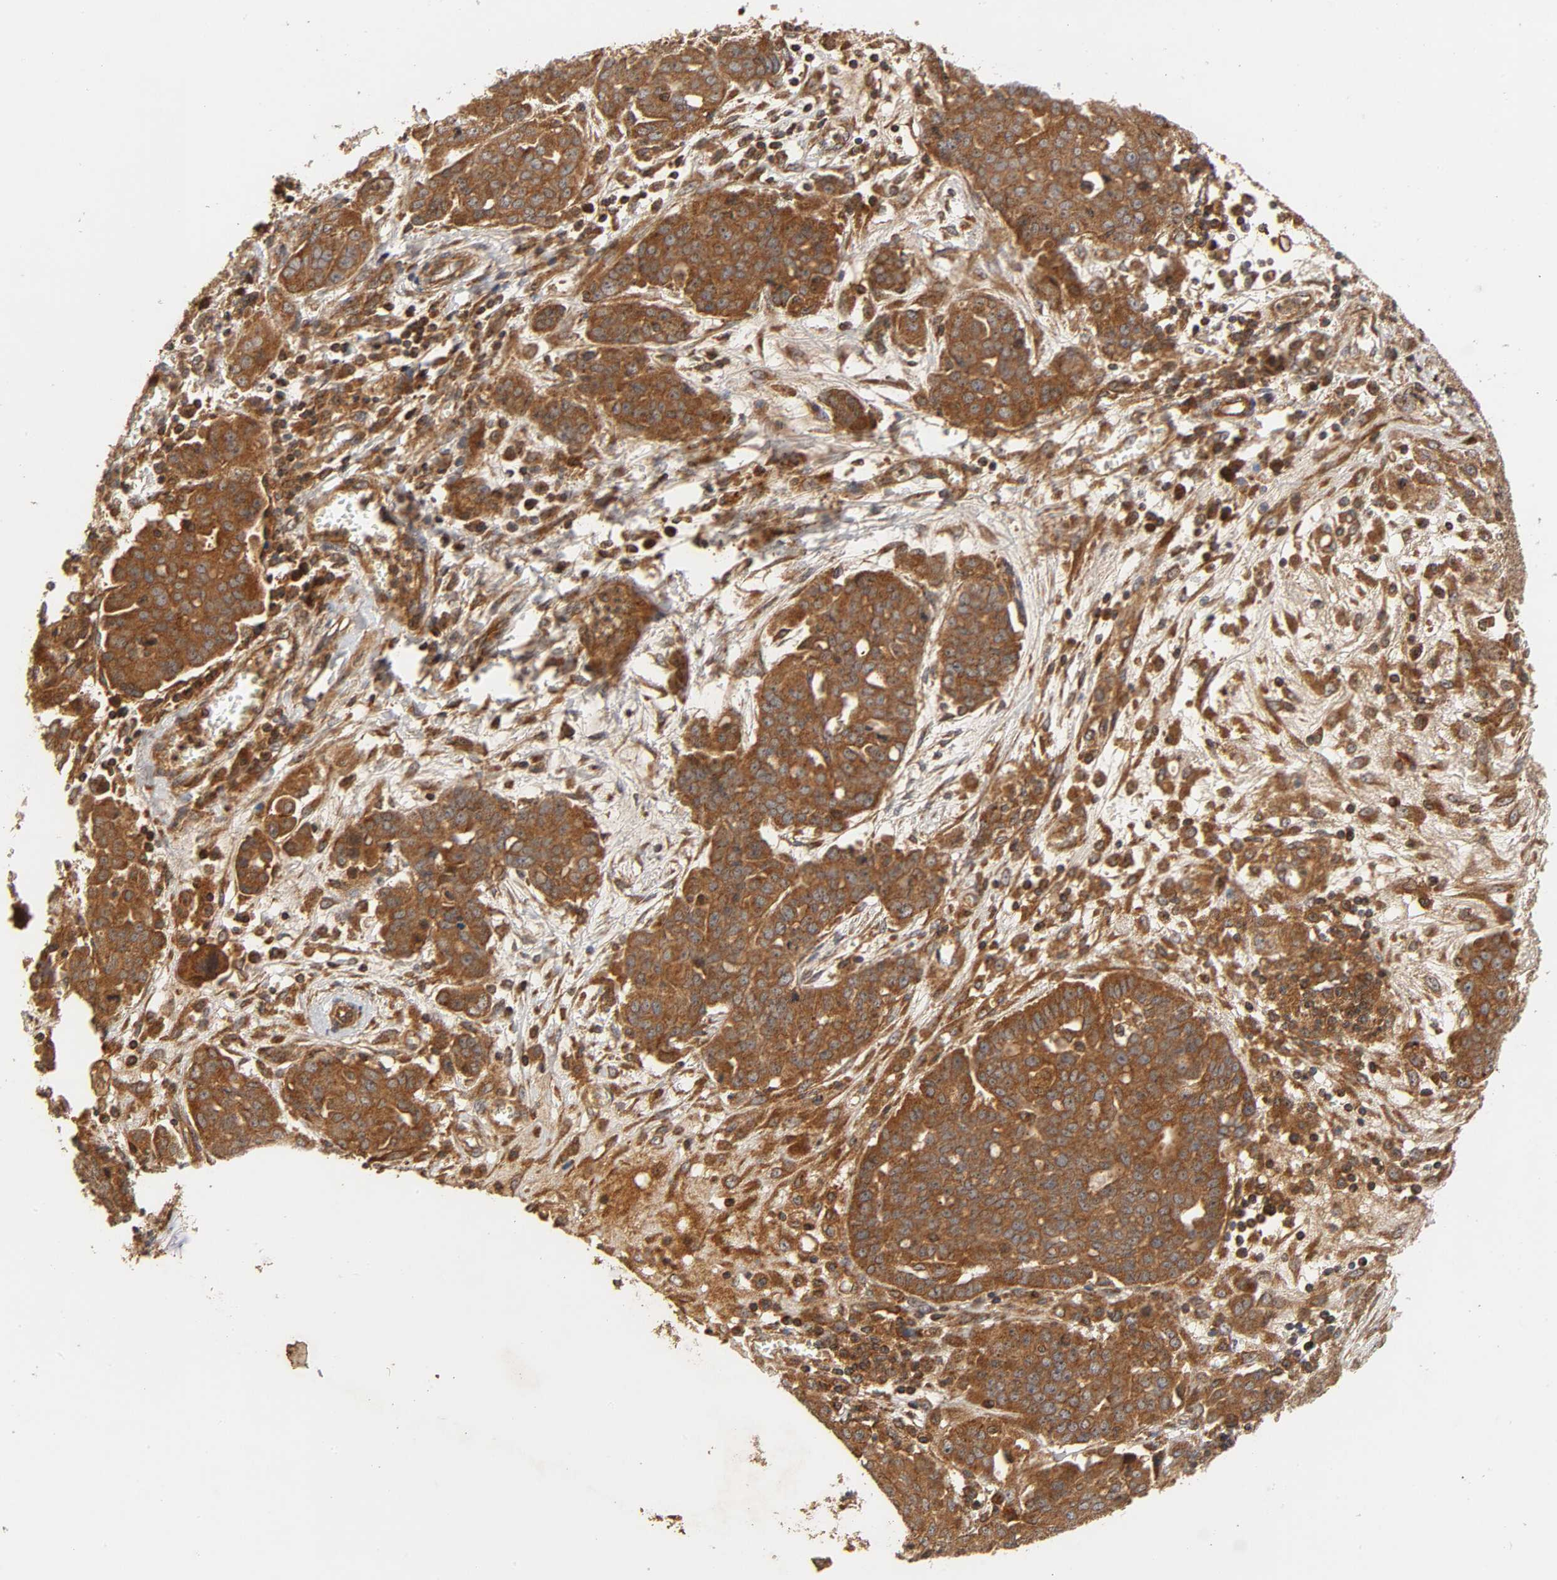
{"staining": {"intensity": "strong", "quantity": ">75%", "location": "cytoplasmic/membranous"}, "tissue": "ovarian cancer", "cell_type": "Tumor cells", "image_type": "cancer", "snomed": [{"axis": "morphology", "description": "Cystadenocarcinoma, serous, NOS"}, {"axis": "topography", "description": "Soft tissue"}, {"axis": "topography", "description": "Ovary"}], "caption": "Strong cytoplasmic/membranous protein positivity is appreciated in approximately >75% of tumor cells in serous cystadenocarcinoma (ovarian). Nuclei are stained in blue.", "gene": "IKBKB", "patient": {"sex": "female", "age": 57}}